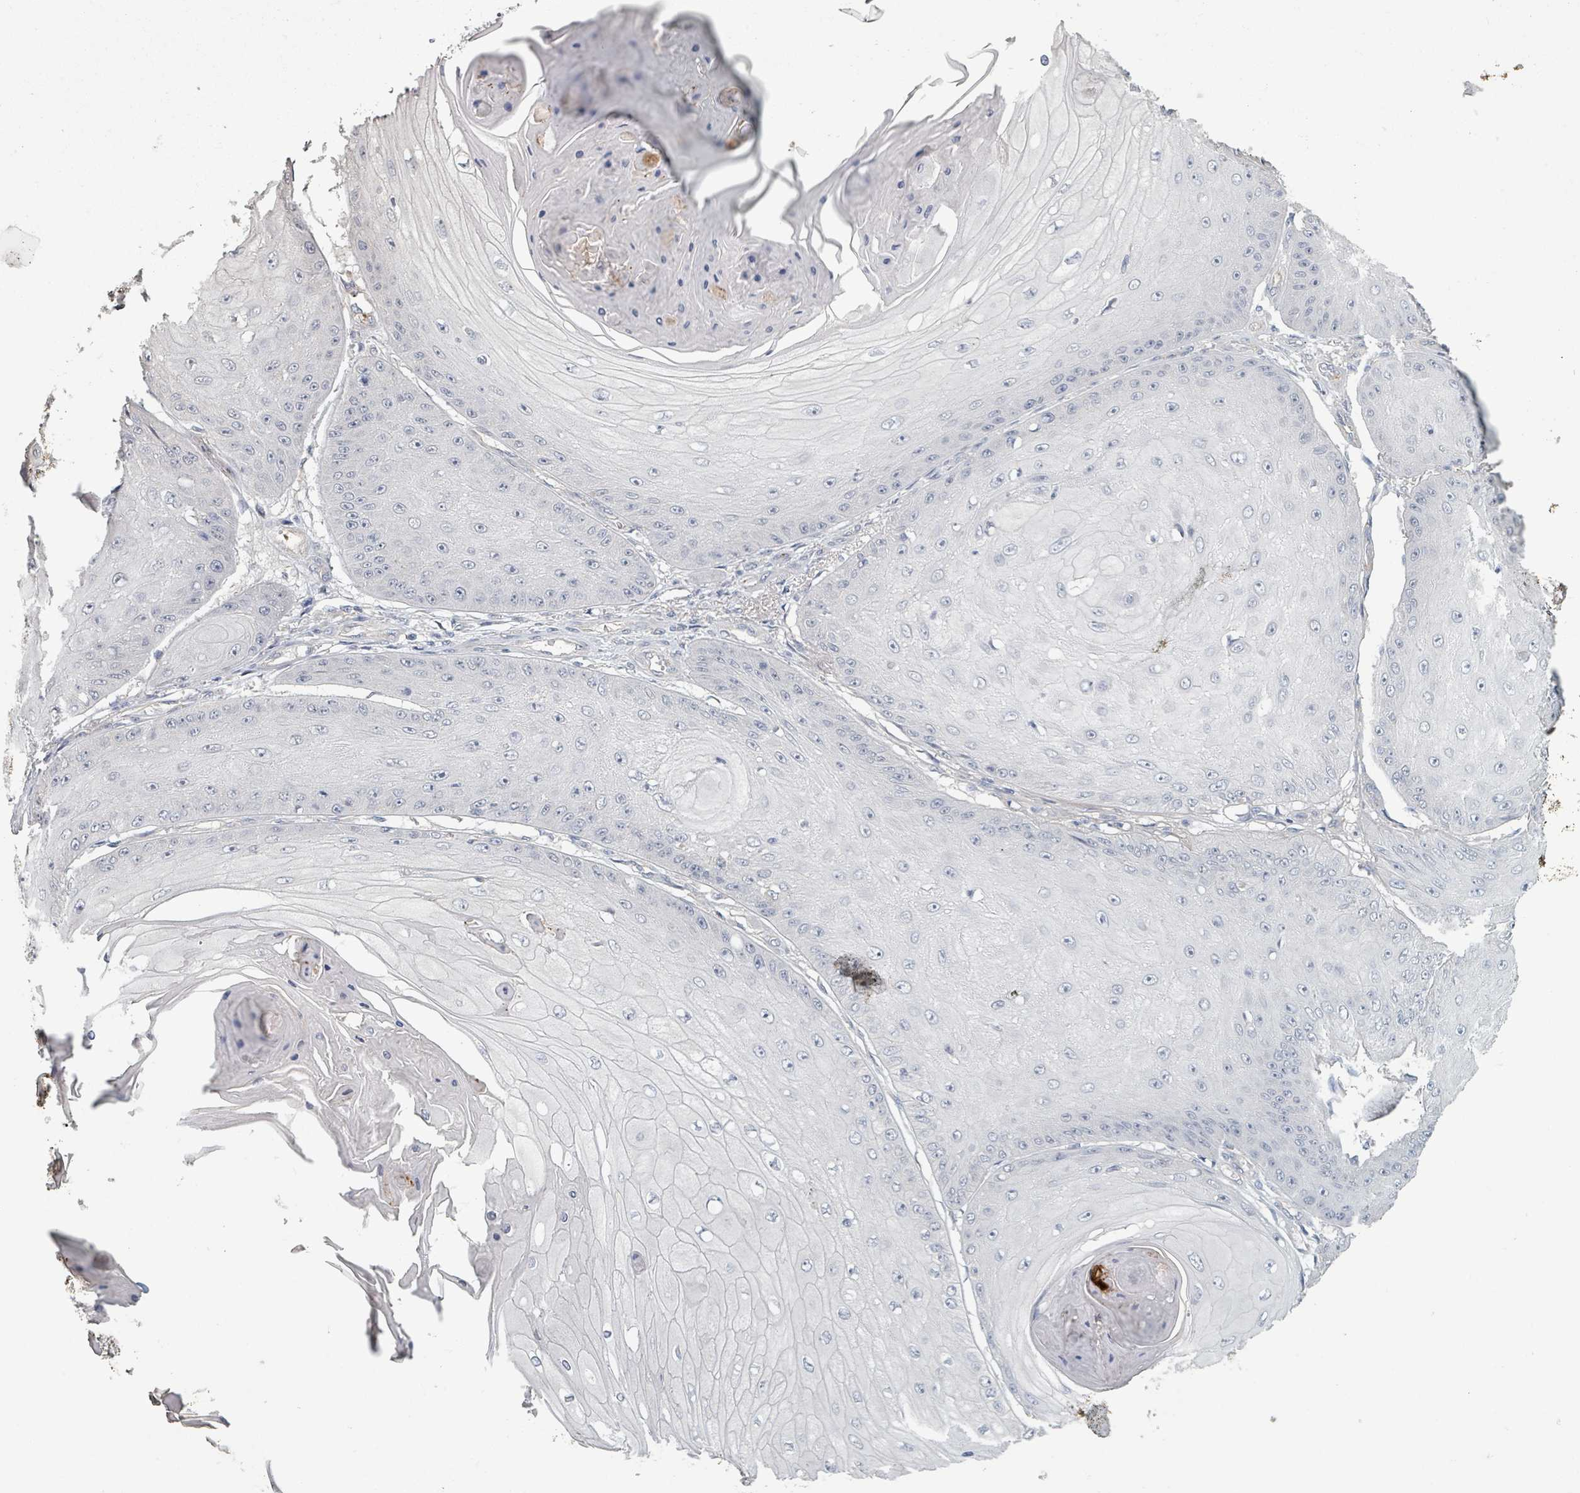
{"staining": {"intensity": "negative", "quantity": "none", "location": "none"}, "tissue": "skin cancer", "cell_type": "Tumor cells", "image_type": "cancer", "snomed": [{"axis": "morphology", "description": "Squamous cell carcinoma, NOS"}, {"axis": "topography", "description": "Skin"}], "caption": "This is an IHC micrograph of skin squamous cell carcinoma. There is no expression in tumor cells.", "gene": "PLAUR", "patient": {"sex": "male", "age": 70}}